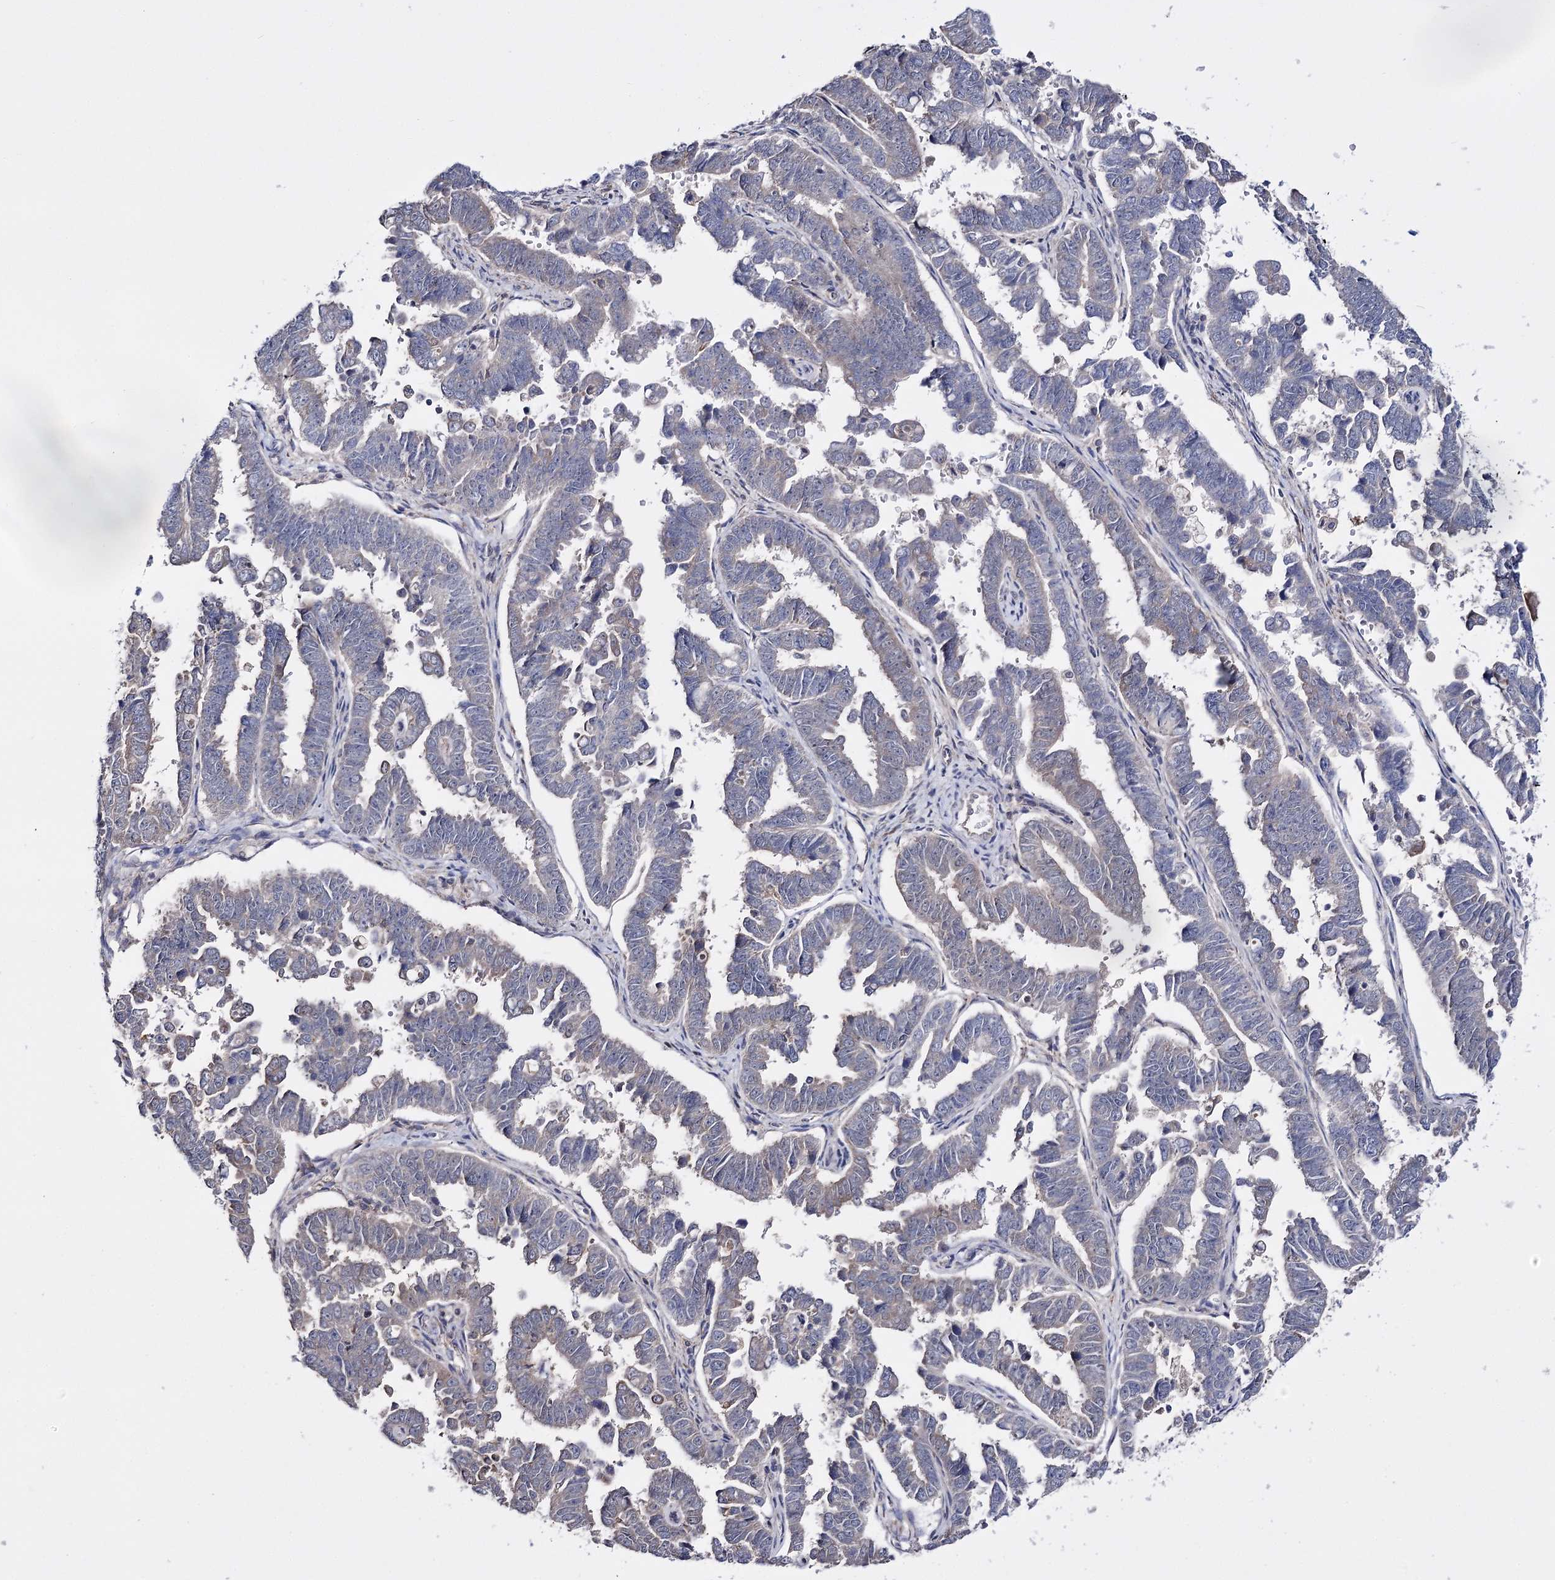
{"staining": {"intensity": "weak", "quantity": "<25%", "location": "cytoplasmic/membranous"}, "tissue": "endometrial cancer", "cell_type": "Tumor cells", "image_type": "cancer", "snomed": [{"axis": "morphology", "description": "Adenocarcinoma, NOS"}, {"axis": "topography", "description": "Endometrium"}], "caption": "Tumor cells show no significant protein positivity in endometrial cancer. Nuclei are stained in blue.", "gene": "PTER", "patient": {"sex": "female", "age": 75}}